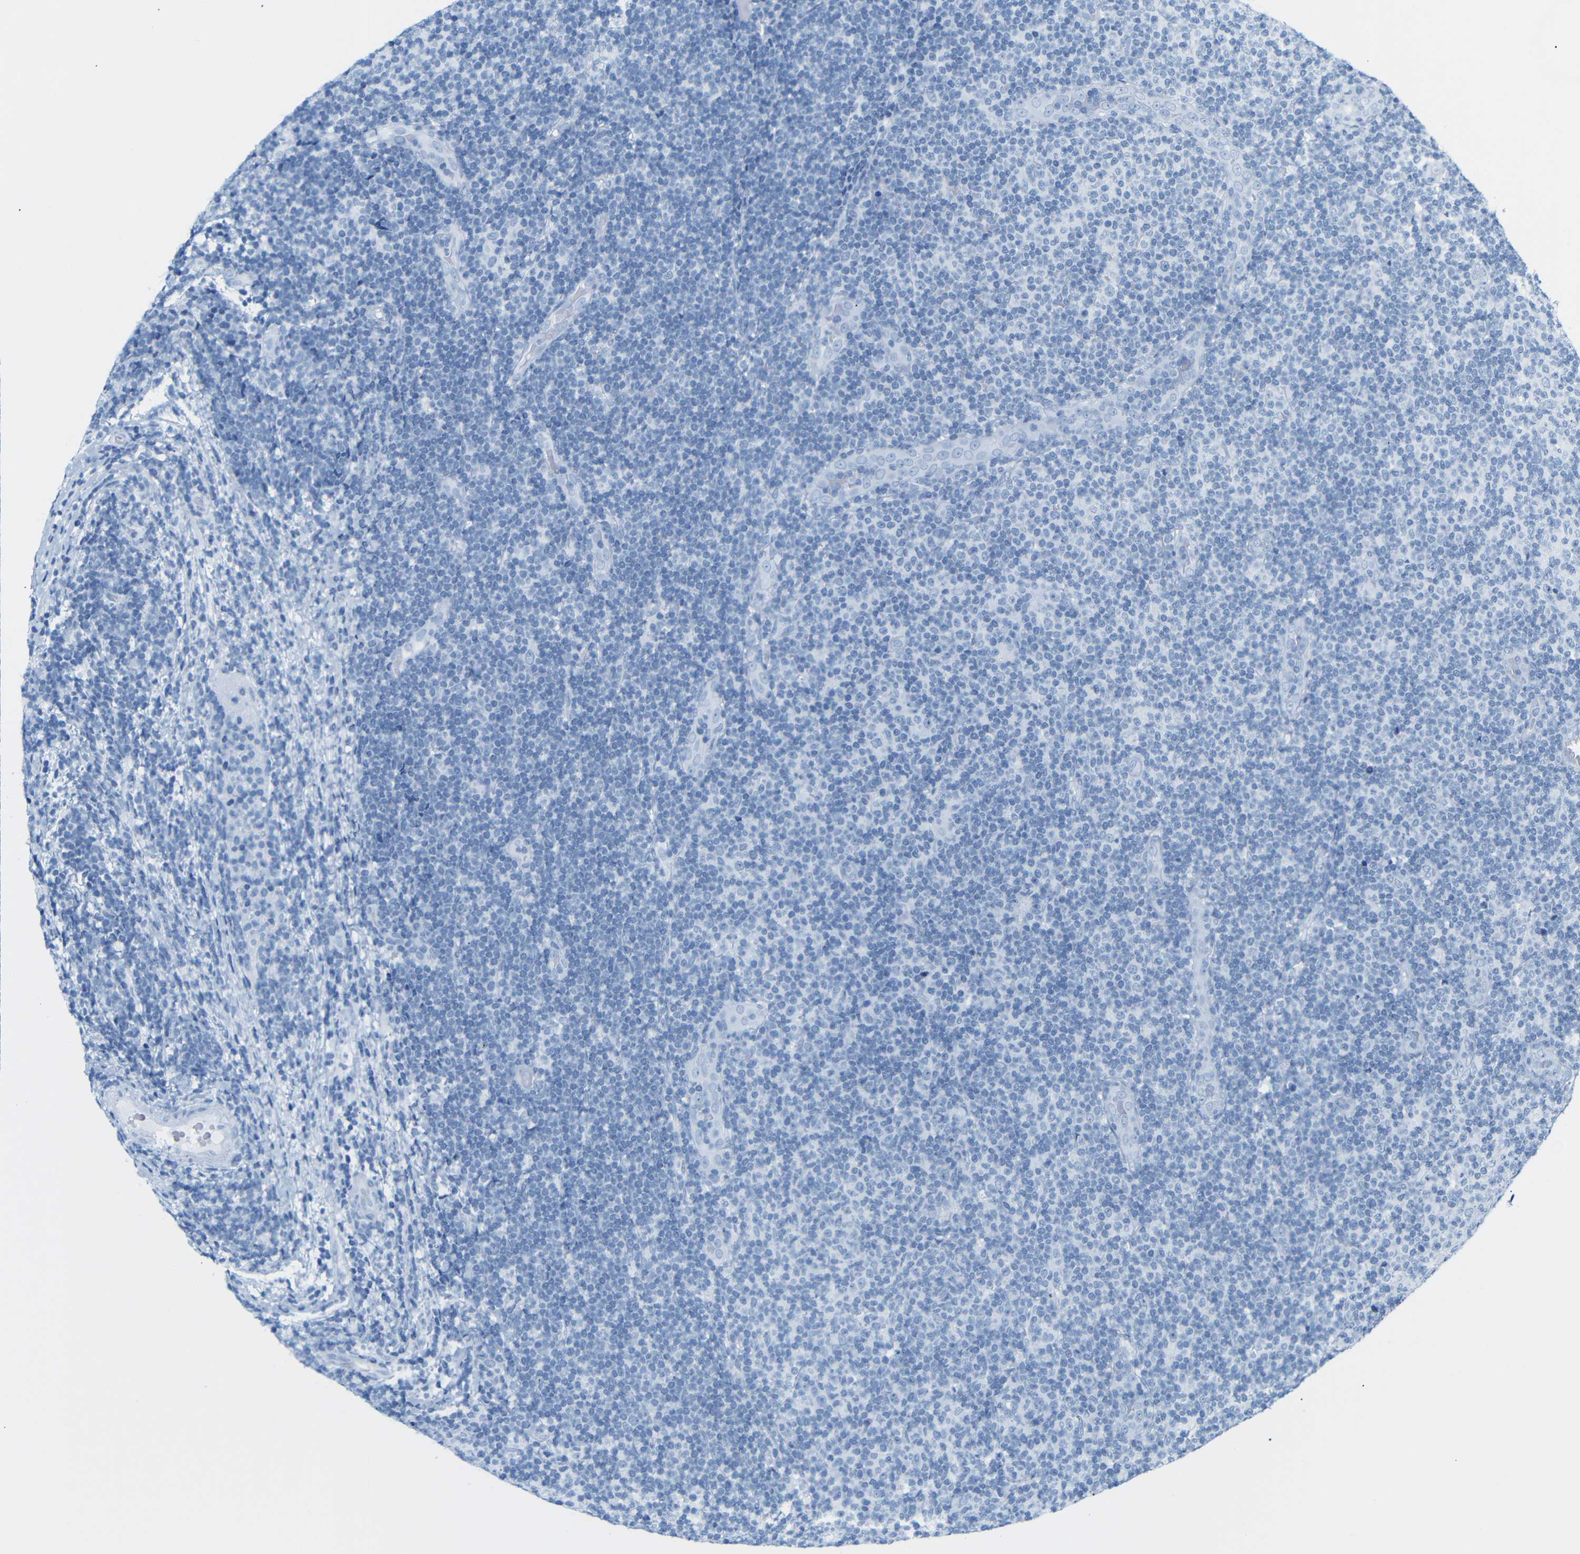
{"staining": {"intensity": "negative", "quantity": "none", "location": "none"}, "tissue": "lymphoma", "cell_type": "Tumor cells", "image_type": "cancer", "snomed": [{"axis": "morphology", "description": "Malignant lymphoma, non-Hodgkin's type, Low grade"}, {"axis": "topography", "description": "Lymph node"}], "caption": "Immunohistochemistry histopathology image of neoplastic tissue: human lymphoma stained with DAB reveals no significant protein positivity in tumor cells.", "gene": "DYNAP", "patient": {"sex": "male", "age": 83}}